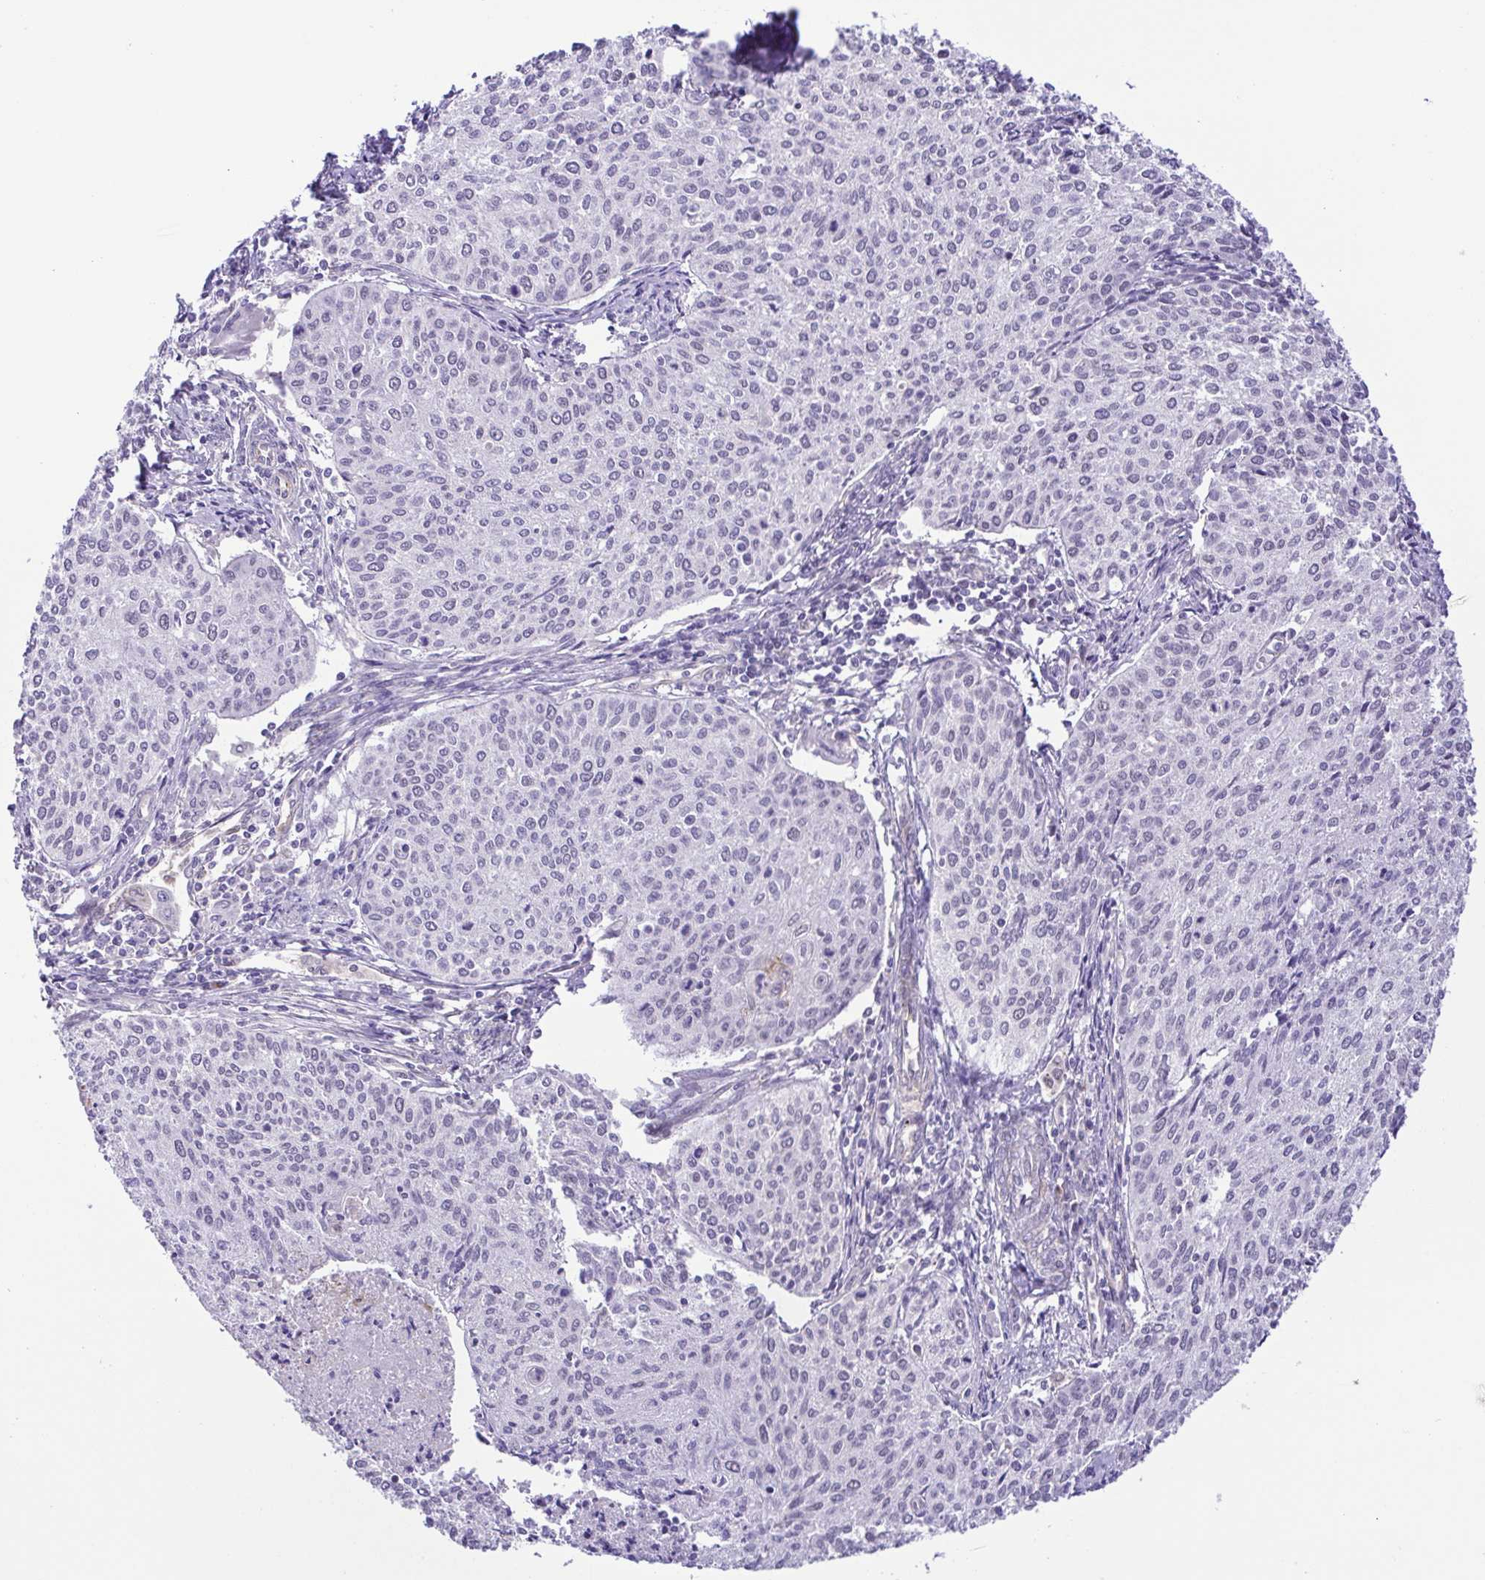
{"staining": {"intensity": "negative", "quantity": "none", "location": "none"}, "tissue": "cervical cancer", "cell_type": "Tumor cells", "image_type": "cancer", "snomed": [{"axis": "morphology", "description": "Squamous cell carcinoma, NOS"}, {"axis": "topography", "description": "Cervix"}], "caption": "Immunohistochemistry photomicrograph of neoplastic tissue: human cervical cancer stained with DAB (3,3'-diaminobenzidine) exhibits no significant protein staining in tumor cells.", "gene": "DCLK2", "patient": {"sex": "female", "age": 38}}